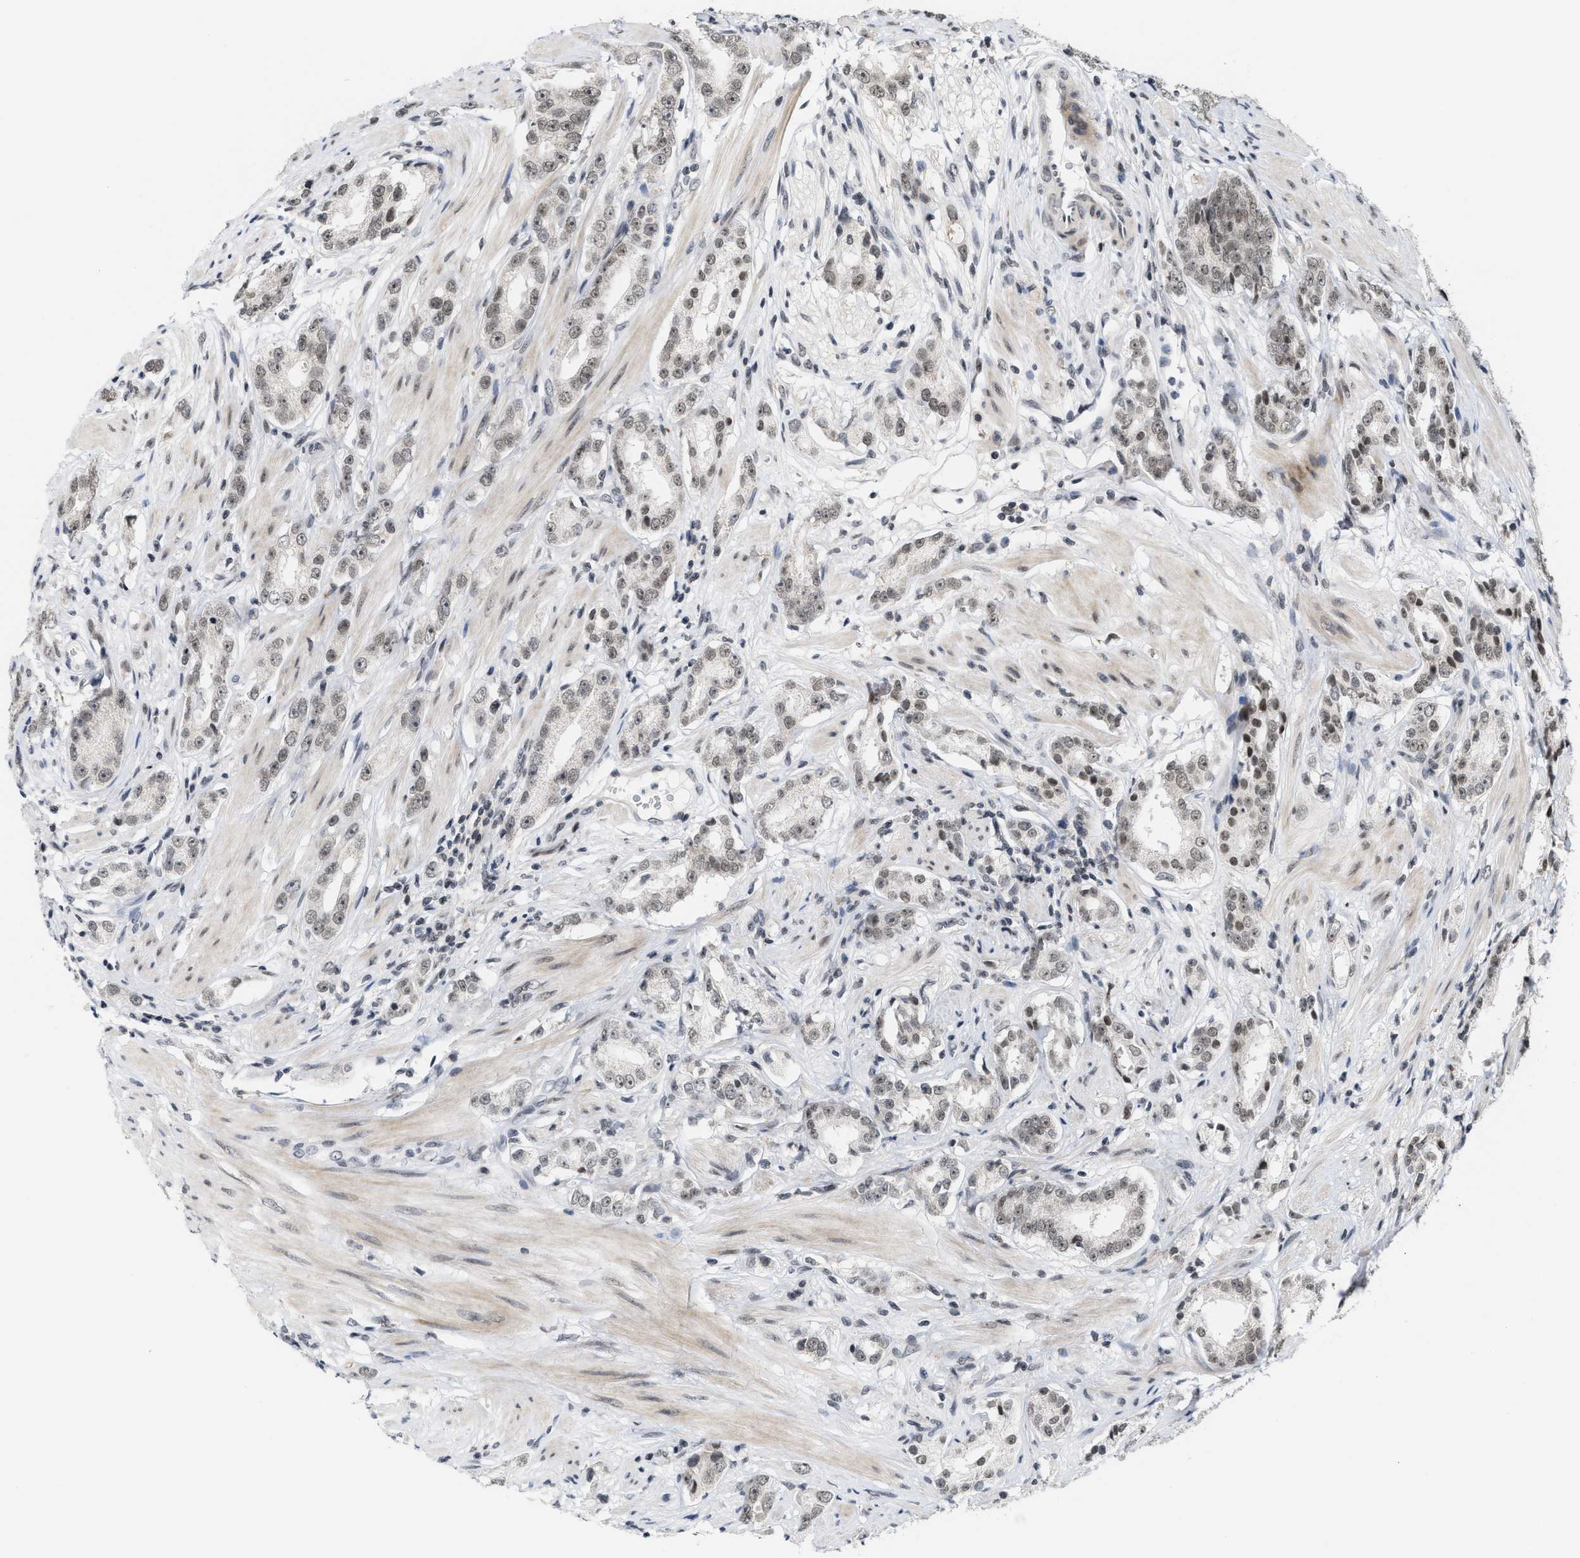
{"staining": {"intensity": "weak", "quantity": ">75%", "location": "nuclear"}, "tissue": "prostate cancer", "cell_type": "Tumor cells", "image_type": "cancer", "snomed": [{"axis": "morphology", "description": "Adenocarcinoma, Medium grade"}, {"axis": "topography", "description": "Prostate"}], "caption": "A low amount of weak nuclear positivity is present in approximately >75% of tumor cells in adenocarcinoma (medium-grade) (prostate) tissue.", "gene": "ANKRD6", "patient": {"sex": "male", "age": 53}}